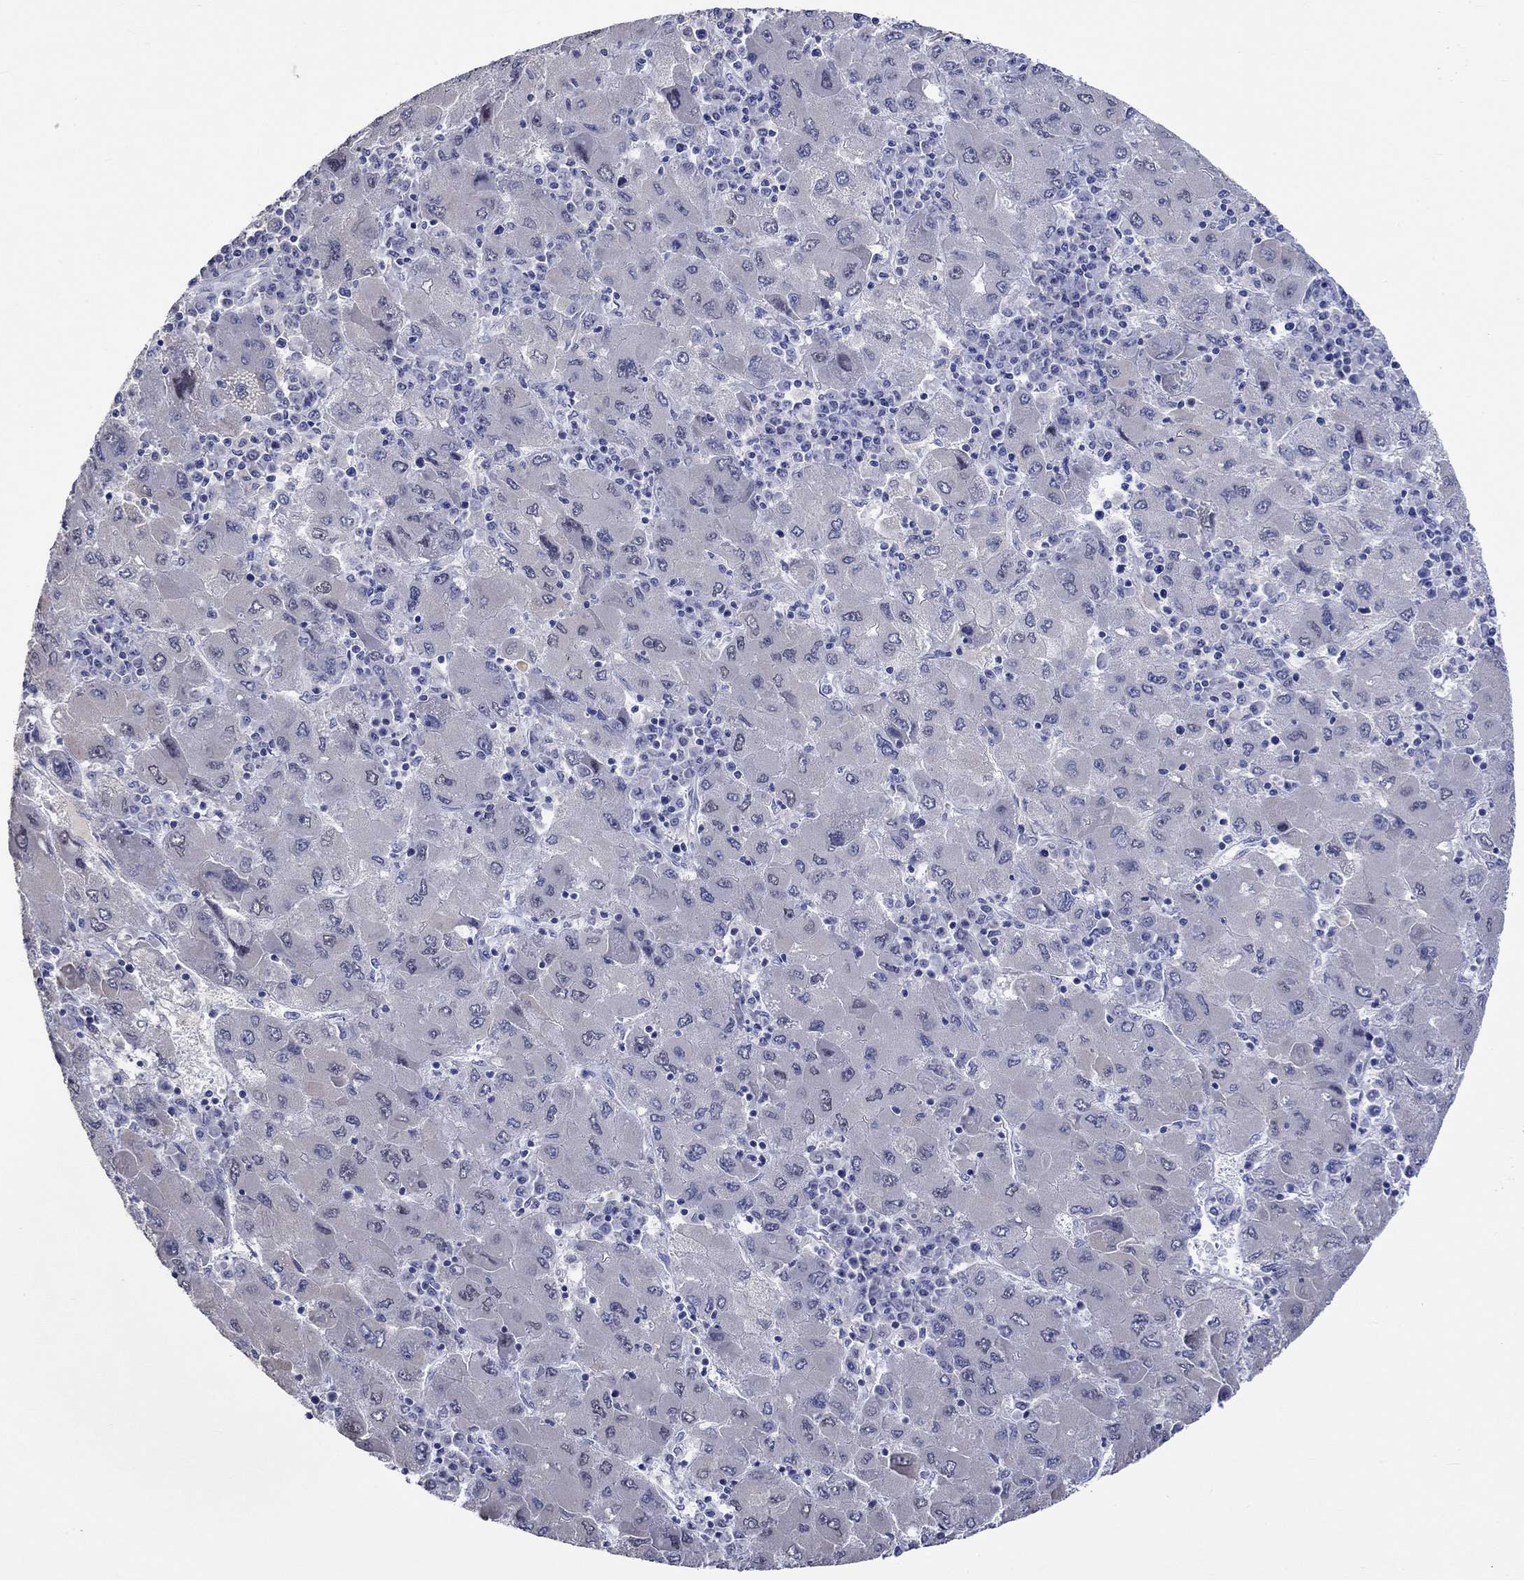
{"staining": {"intensity": "negative", "quantity": "none", "location": "none"}, "tissue": "liver cancer", "cell_type": "Tumor cells", "image_type": "cancer", "snomed": [{"axis": "morphology", "description": "Carcinoma, Hepatocellular, NOS"}, {"axis": "topography", "description": "Liver"}], "caption": "Immunohistochemical staining of liver cancer demonstrates no significant expression in tumor cells.", "gene": "KLHL35", "patient": {"sex": "male", "age": 75}}